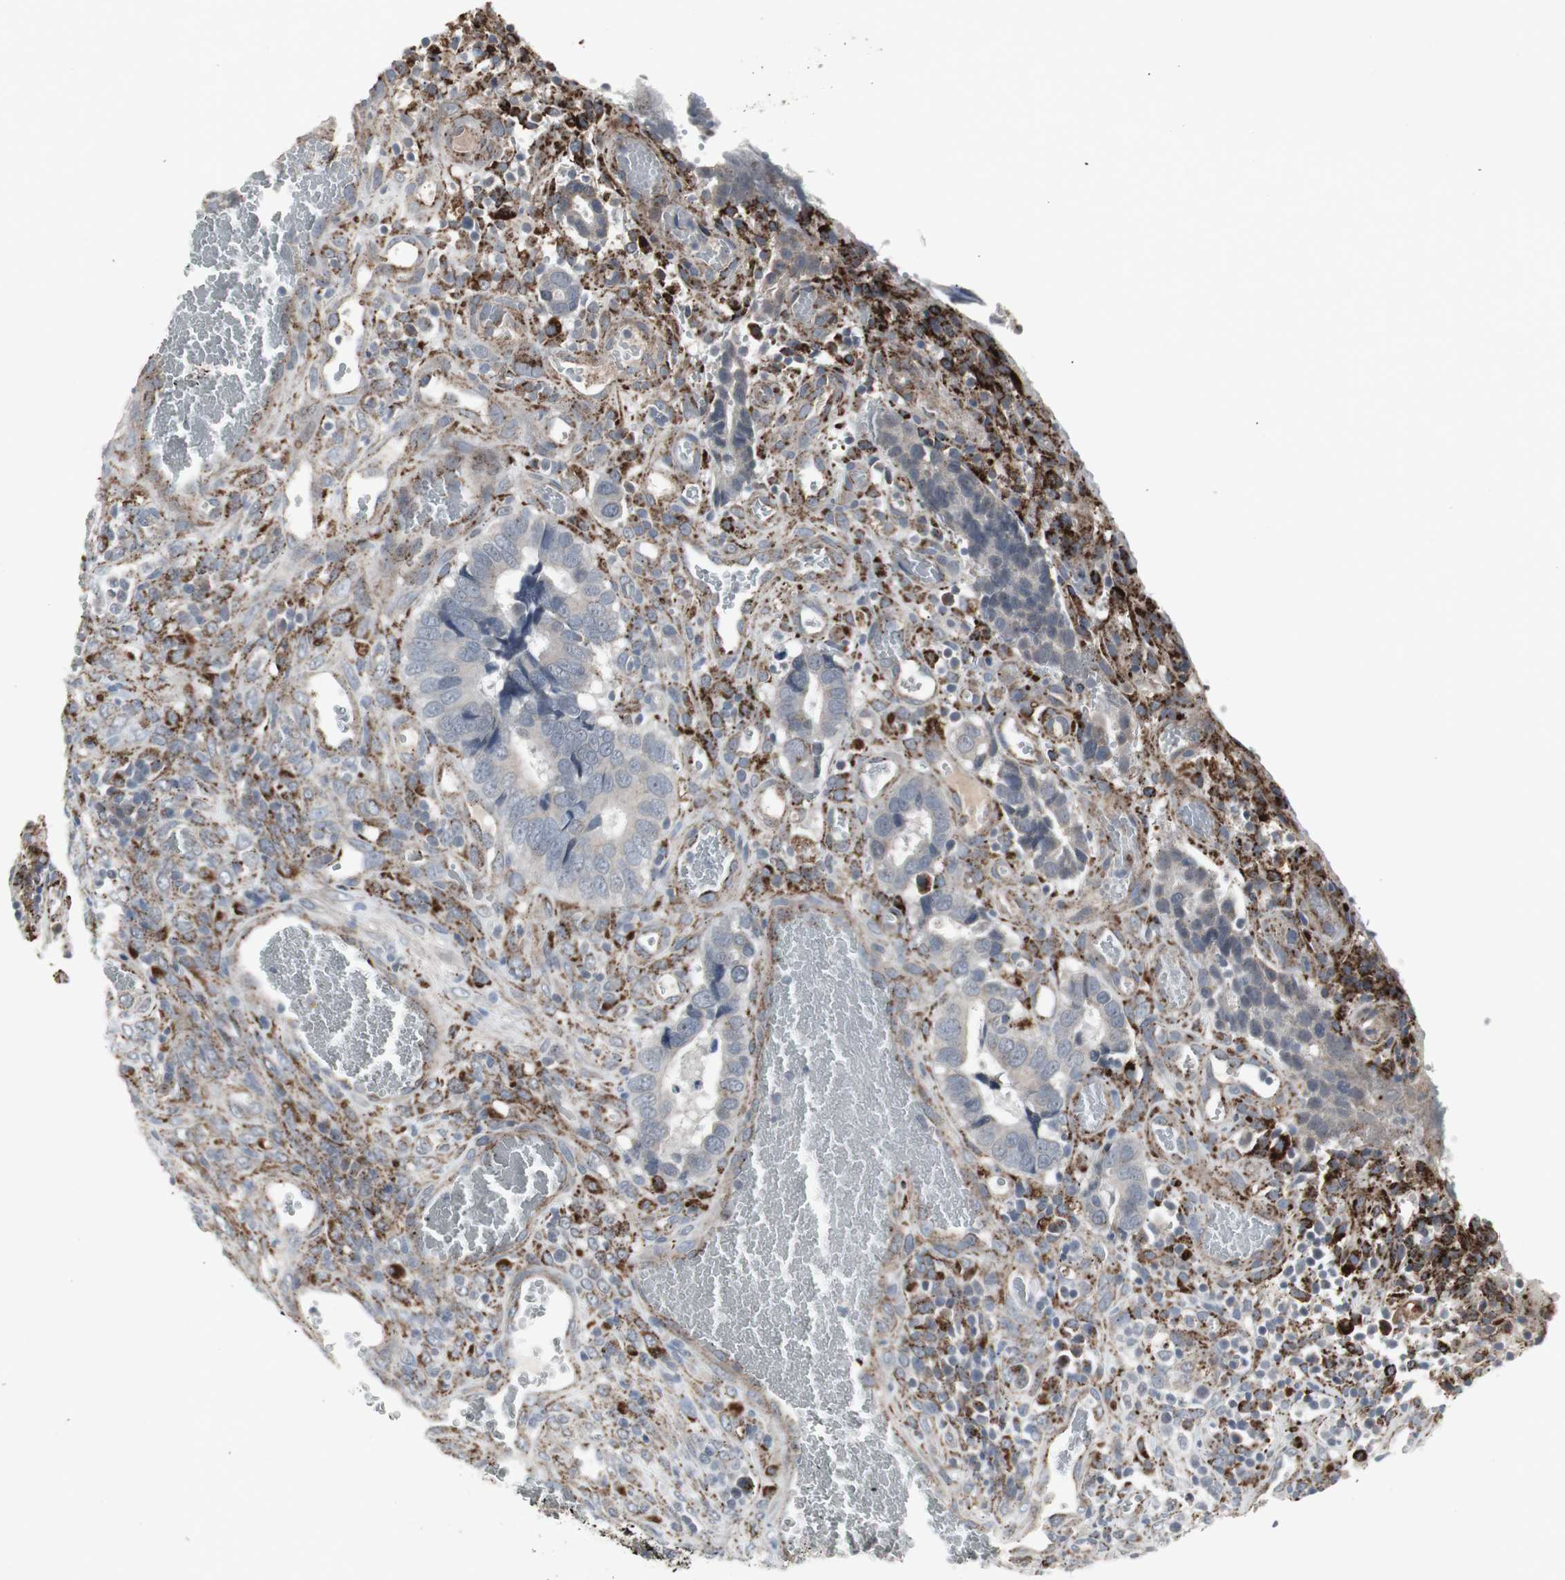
{"staining": {"intensity": "weak", "quantity": "<25%", "location": "cytoplasmic/membranous"}, "tissue": "colorectal cancer", "cell_type": "Tumor cells", "image_type": "cancer", "snomed": [{"axis": "morphology", "description": "Adenocarcinoma, NOS"}, {"axis": "topography", "description": "Colon"}], "caption": "Immunohistochemical staining of colorectal cancer shows no significant staining in tumor cells.", "gene": "GBA1", "patient": {"sex": "male", "age": 72}}